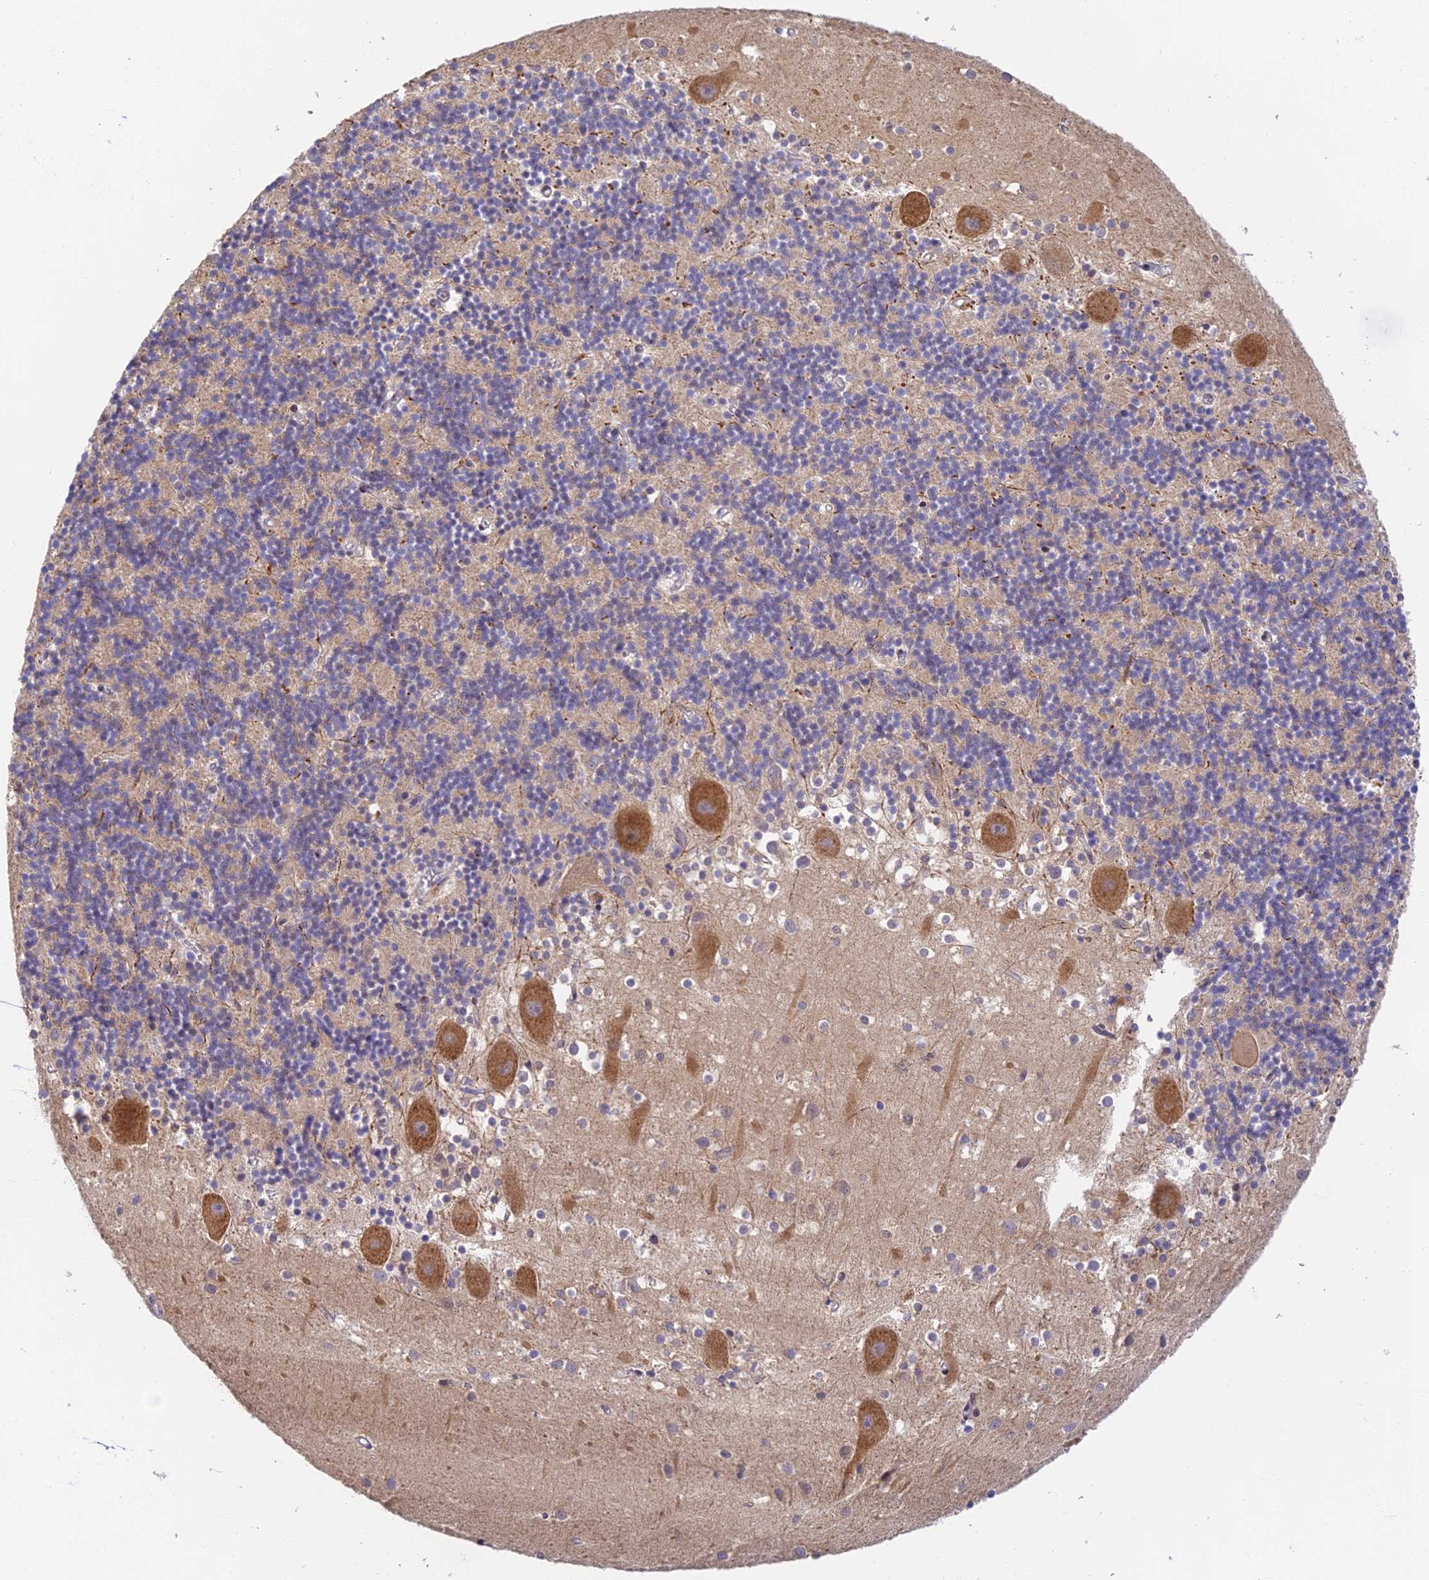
{"staining": {"intensity": "negative", "quantity": "none", "location": "none"}, "tissue": "cerebellum", "cell_type": "Cells in granular layer", "image_type": "normal", "snomed": [{"axis": "morphology", "description": "Normal tissue, NOS"}, {"axis": "topography", "description": "Cerebellum"}], "caption": "The image demonstrates no significant positivity in cells in granular layer of cerebellum.", "gene": "PEX16", "patient": {"sex": "male", "age": 54}}